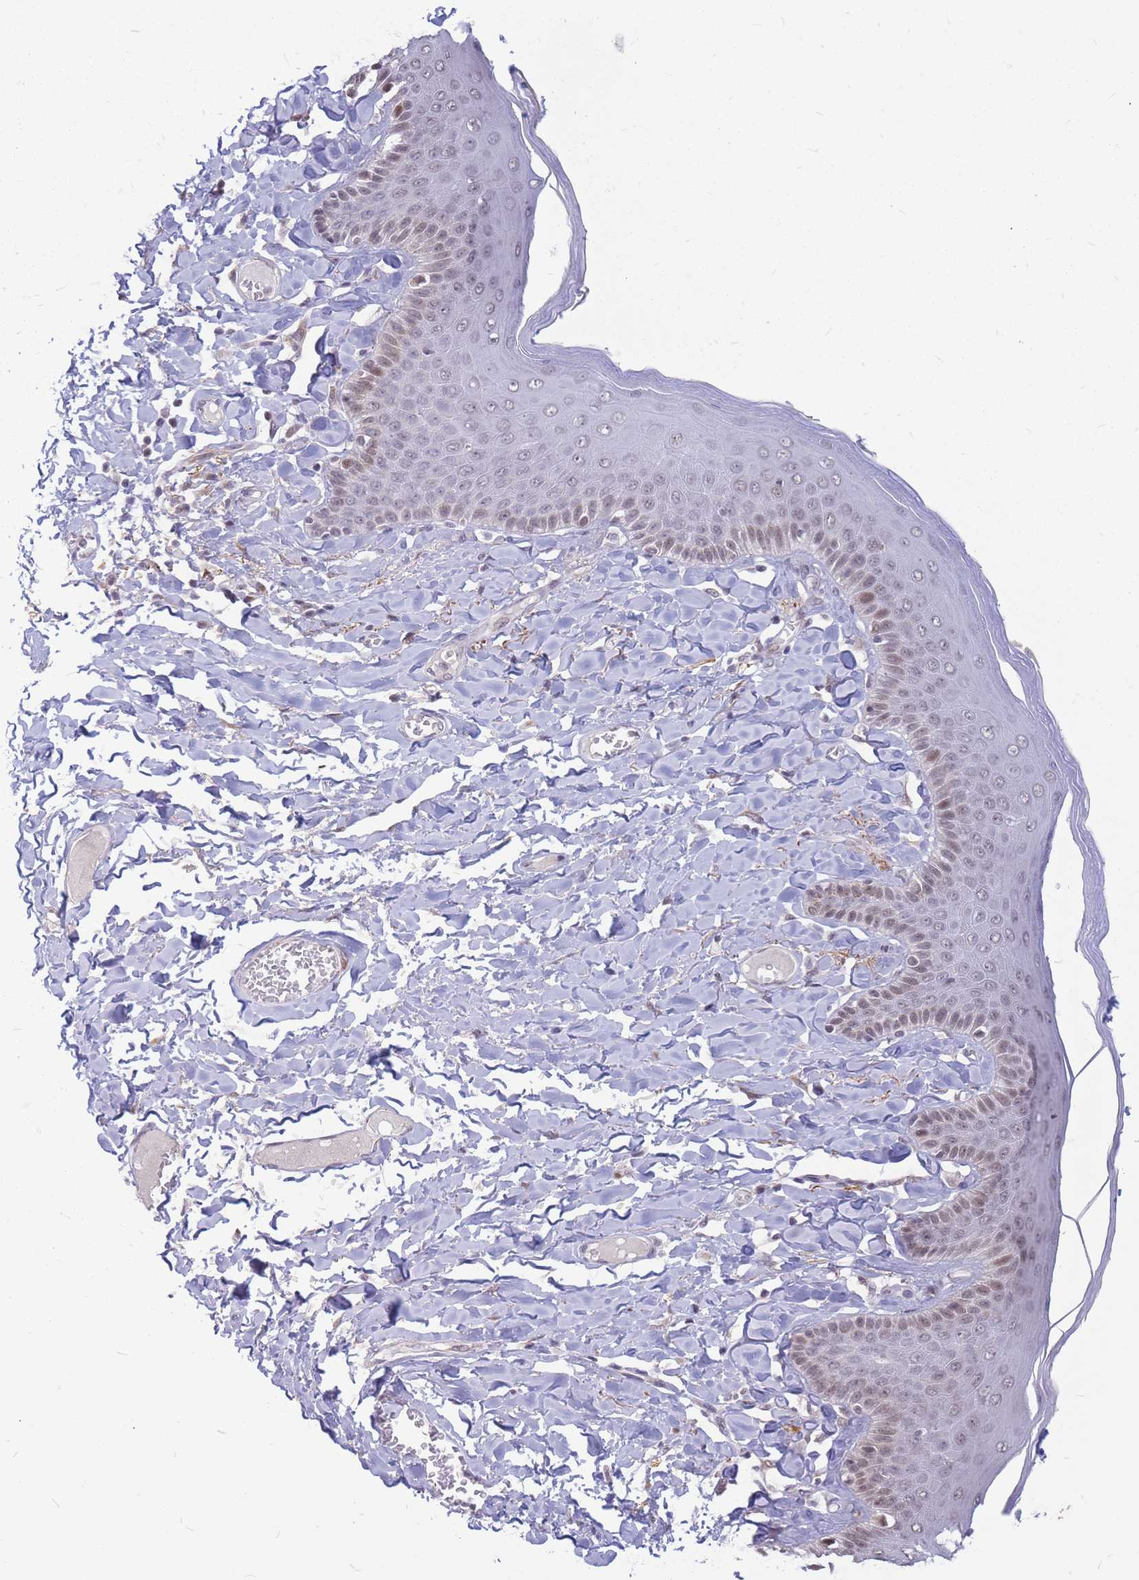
{"staining": {"intensity": "weak", "quantity": "25%-75%", "location": "nuclear"}, "tissue": "skin", "cell_type": "Epidermal cells", "image_type": "normal", "snomed": [{"axis": "morphology", "description": "Normal tissue, NOS"}, {"axis": "topography", "description": "Anal"}], "caption": "IHC photomicrograph of unremarkable skin: human skin stained using IHC exhibits low levels of weak protein expression localized specifically in the nuclear of epidermal cells, appearing as a nuclear brown color.", "gene": "ADD2", "patient": {"sex": "male", "age": 69}}